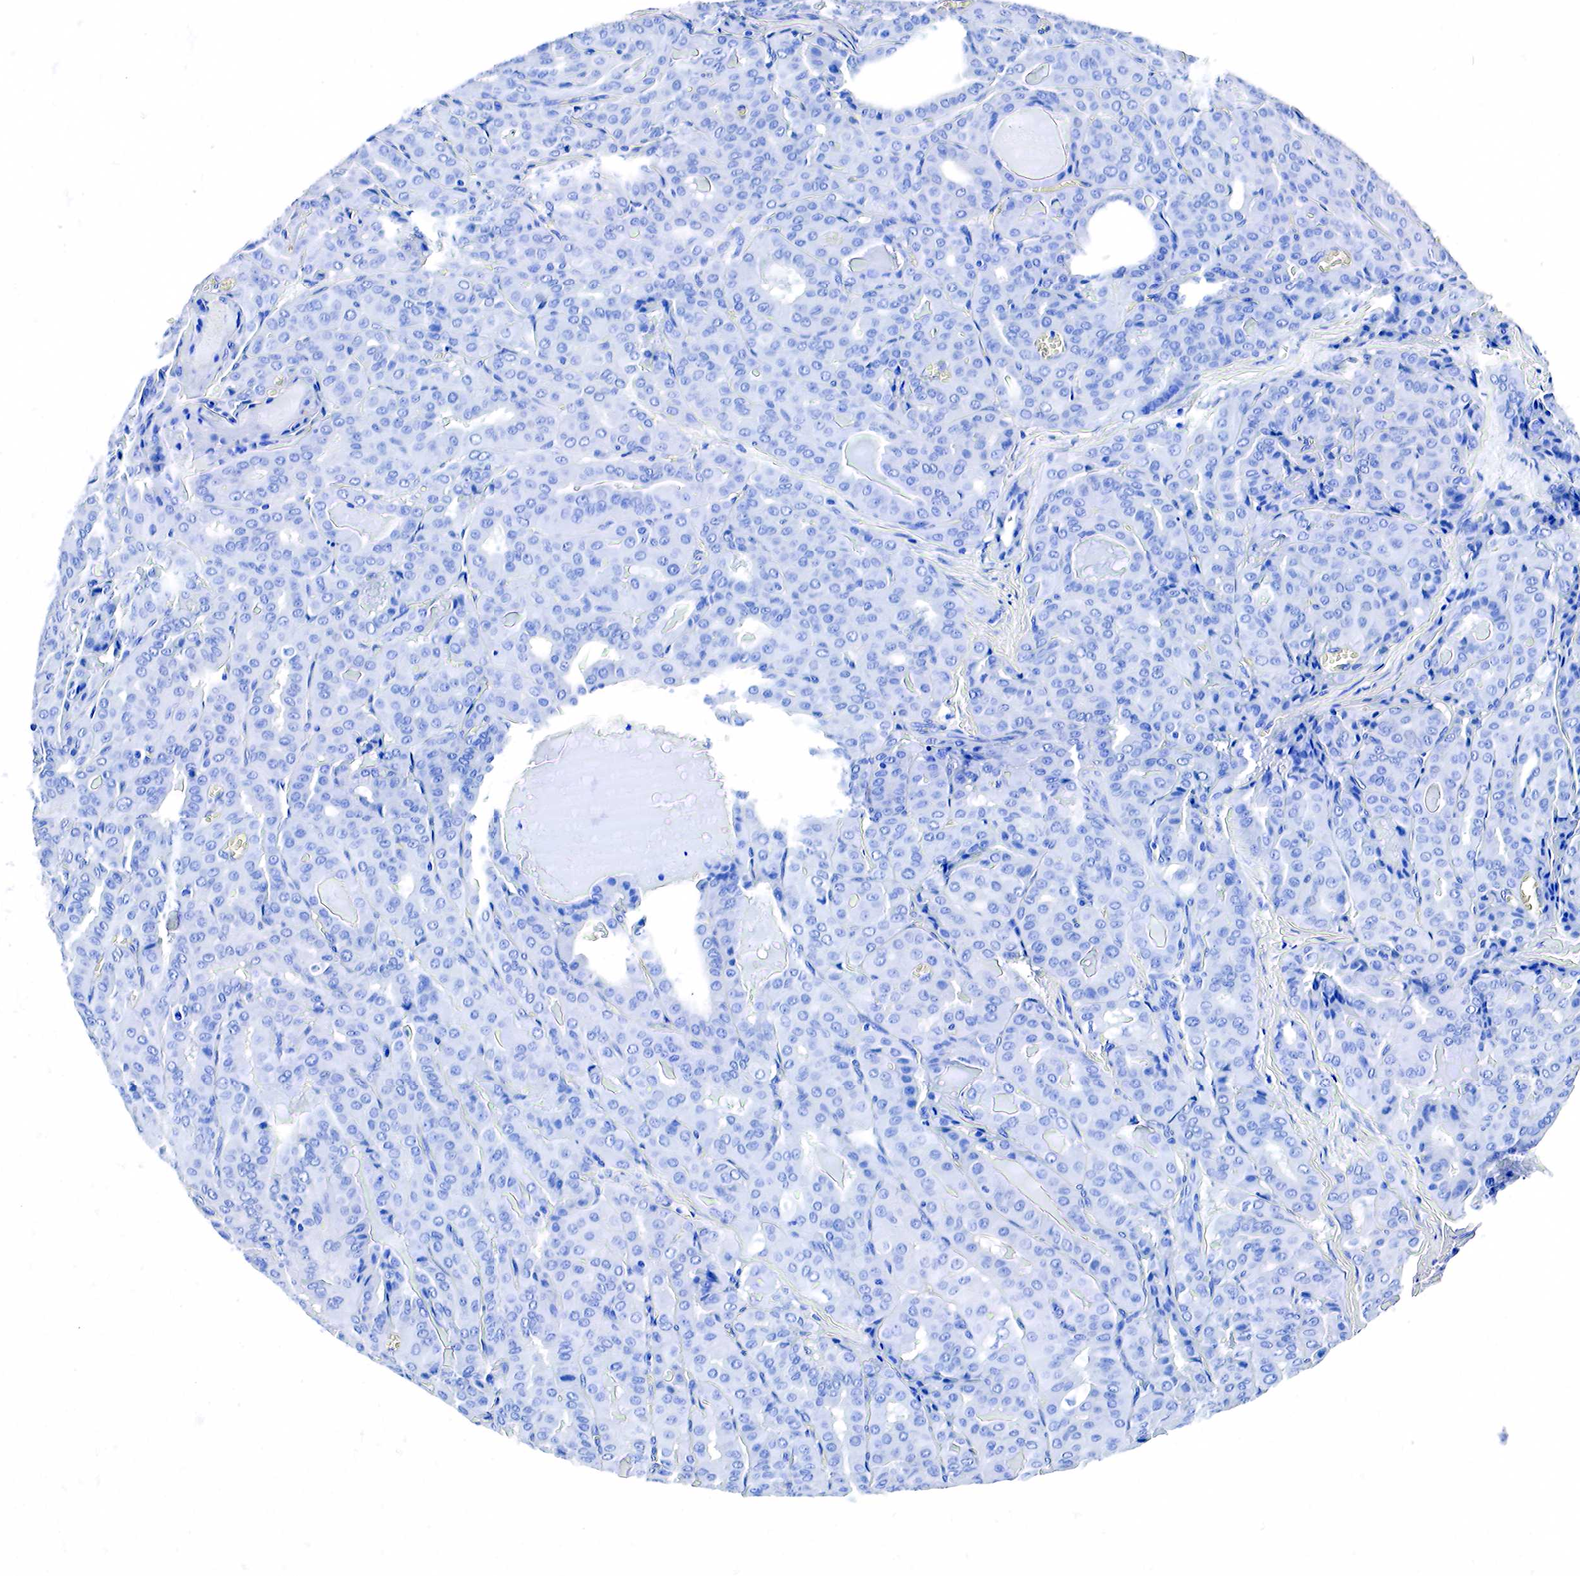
{"staining": {"intensity": "negative", "quantity": "none", "location": "none"}, "tissue": "thyroid cancer", "cell_type": "Tumor cells", "image_type": "cancer", "snomed": [{"axis": "morphology", "description": "Papillary adenocarcinoma, NOS"}, {"axis": "topography", "description": "Thyroid gland"}], "caption": "There is no significant expression in tumor cells of thyroid cancer. Brightfield microscopy of immunohistochemistry (IHC) stained with DAB (brown) and hematoxylin (blue), captured at high magnification.", "gene": "ACP3", "patient": {"sex": "female", "age": 71}}